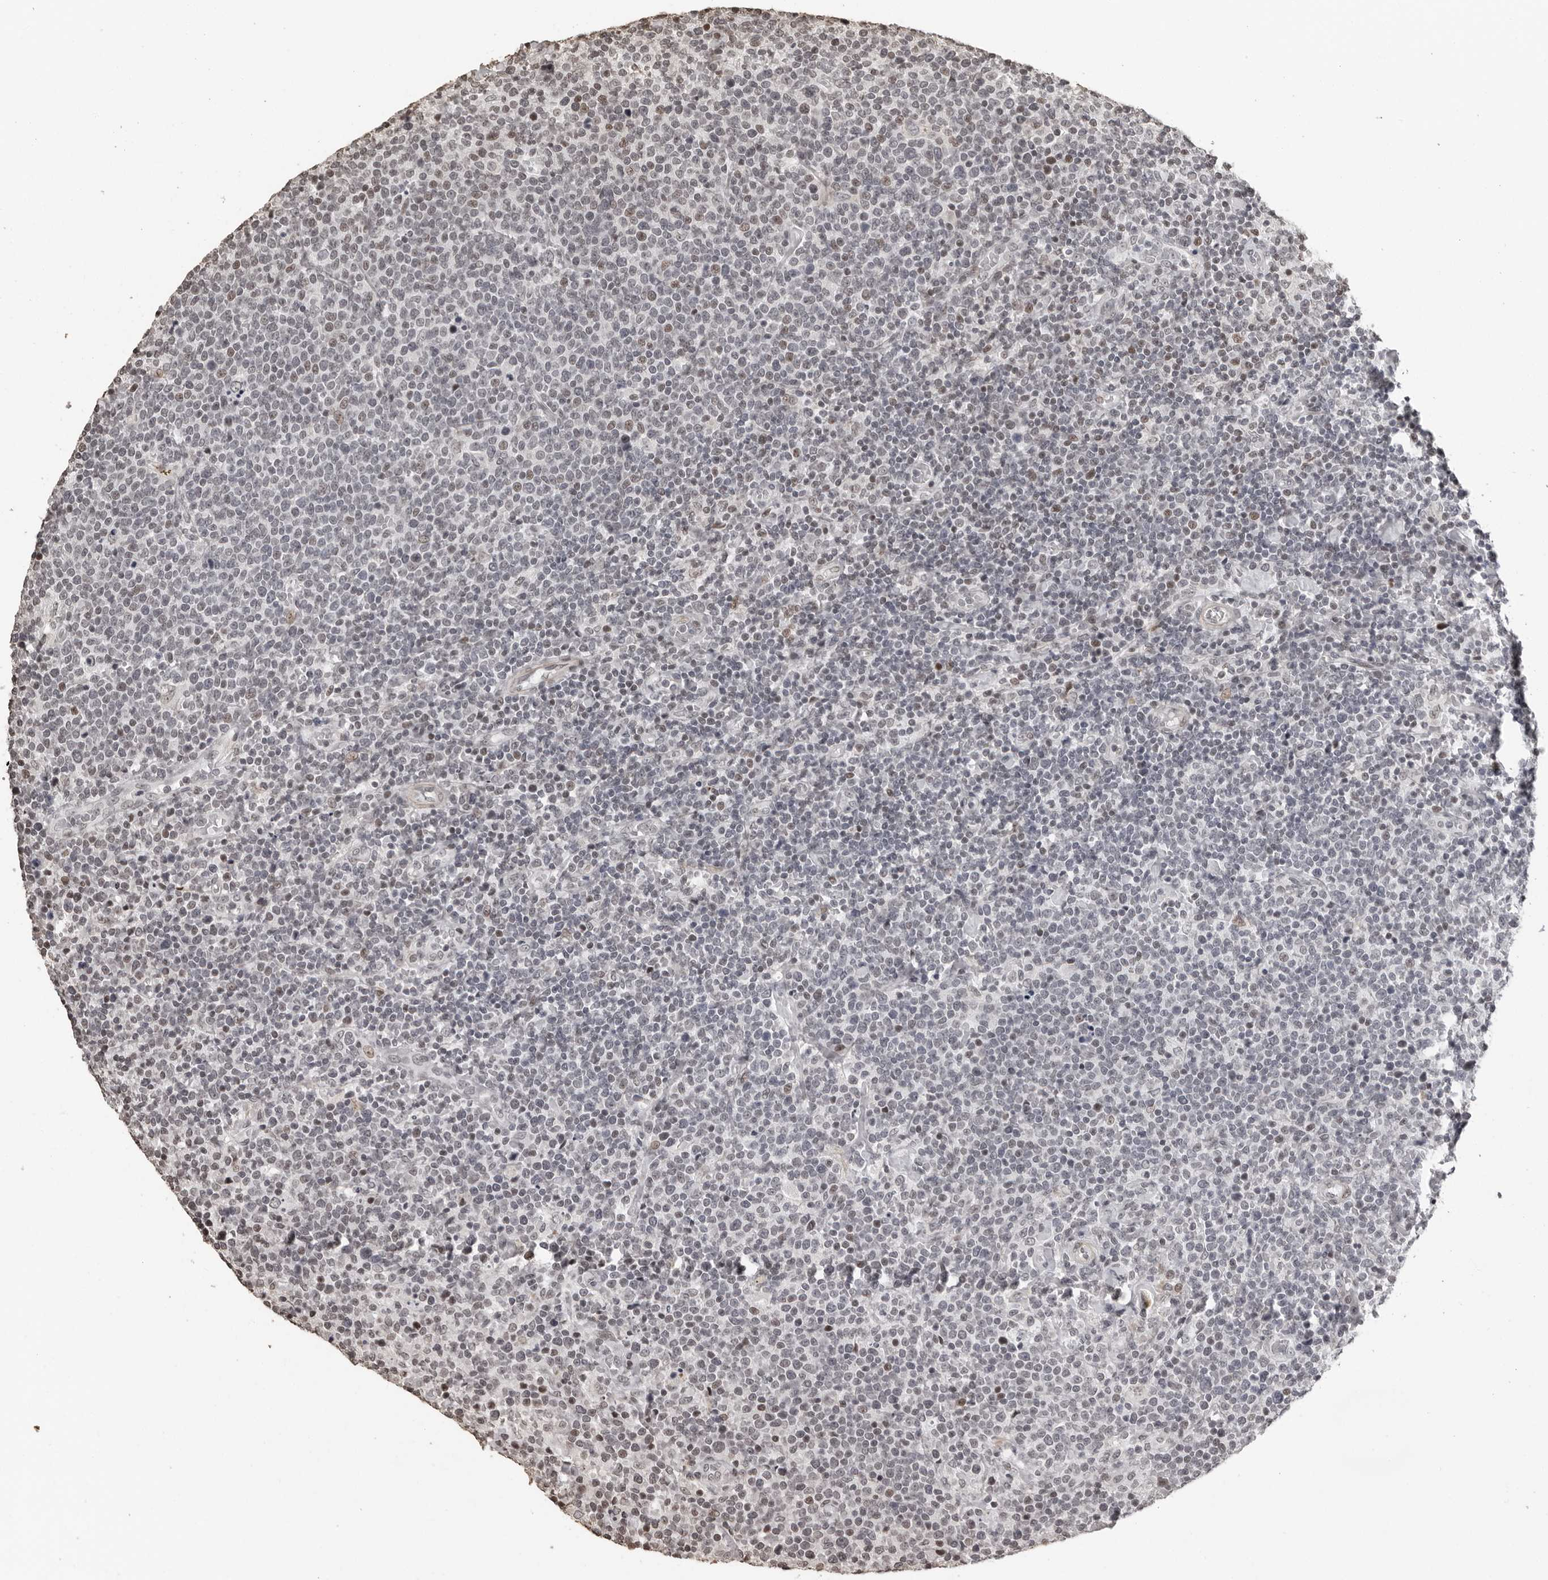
{"staining": {"intensity": "weak", "quantity": "<25%", "location": "nuclear"}, "tissue": "lymphoma", "cell_type": "Tumor cells", "image_type": "cancer", "snomed": [{"axis": "morphology", "description": "Malignant lymphoma, non-Hodgkin's type, High grade"}, {"axis": "topography", "description": "Lymph node"}], "caption": "Protein analysis of lymphoma shows no significant expression in tumor cells.", "gene": "ORC1", "patient": {"sex": "male", "age": 61}}